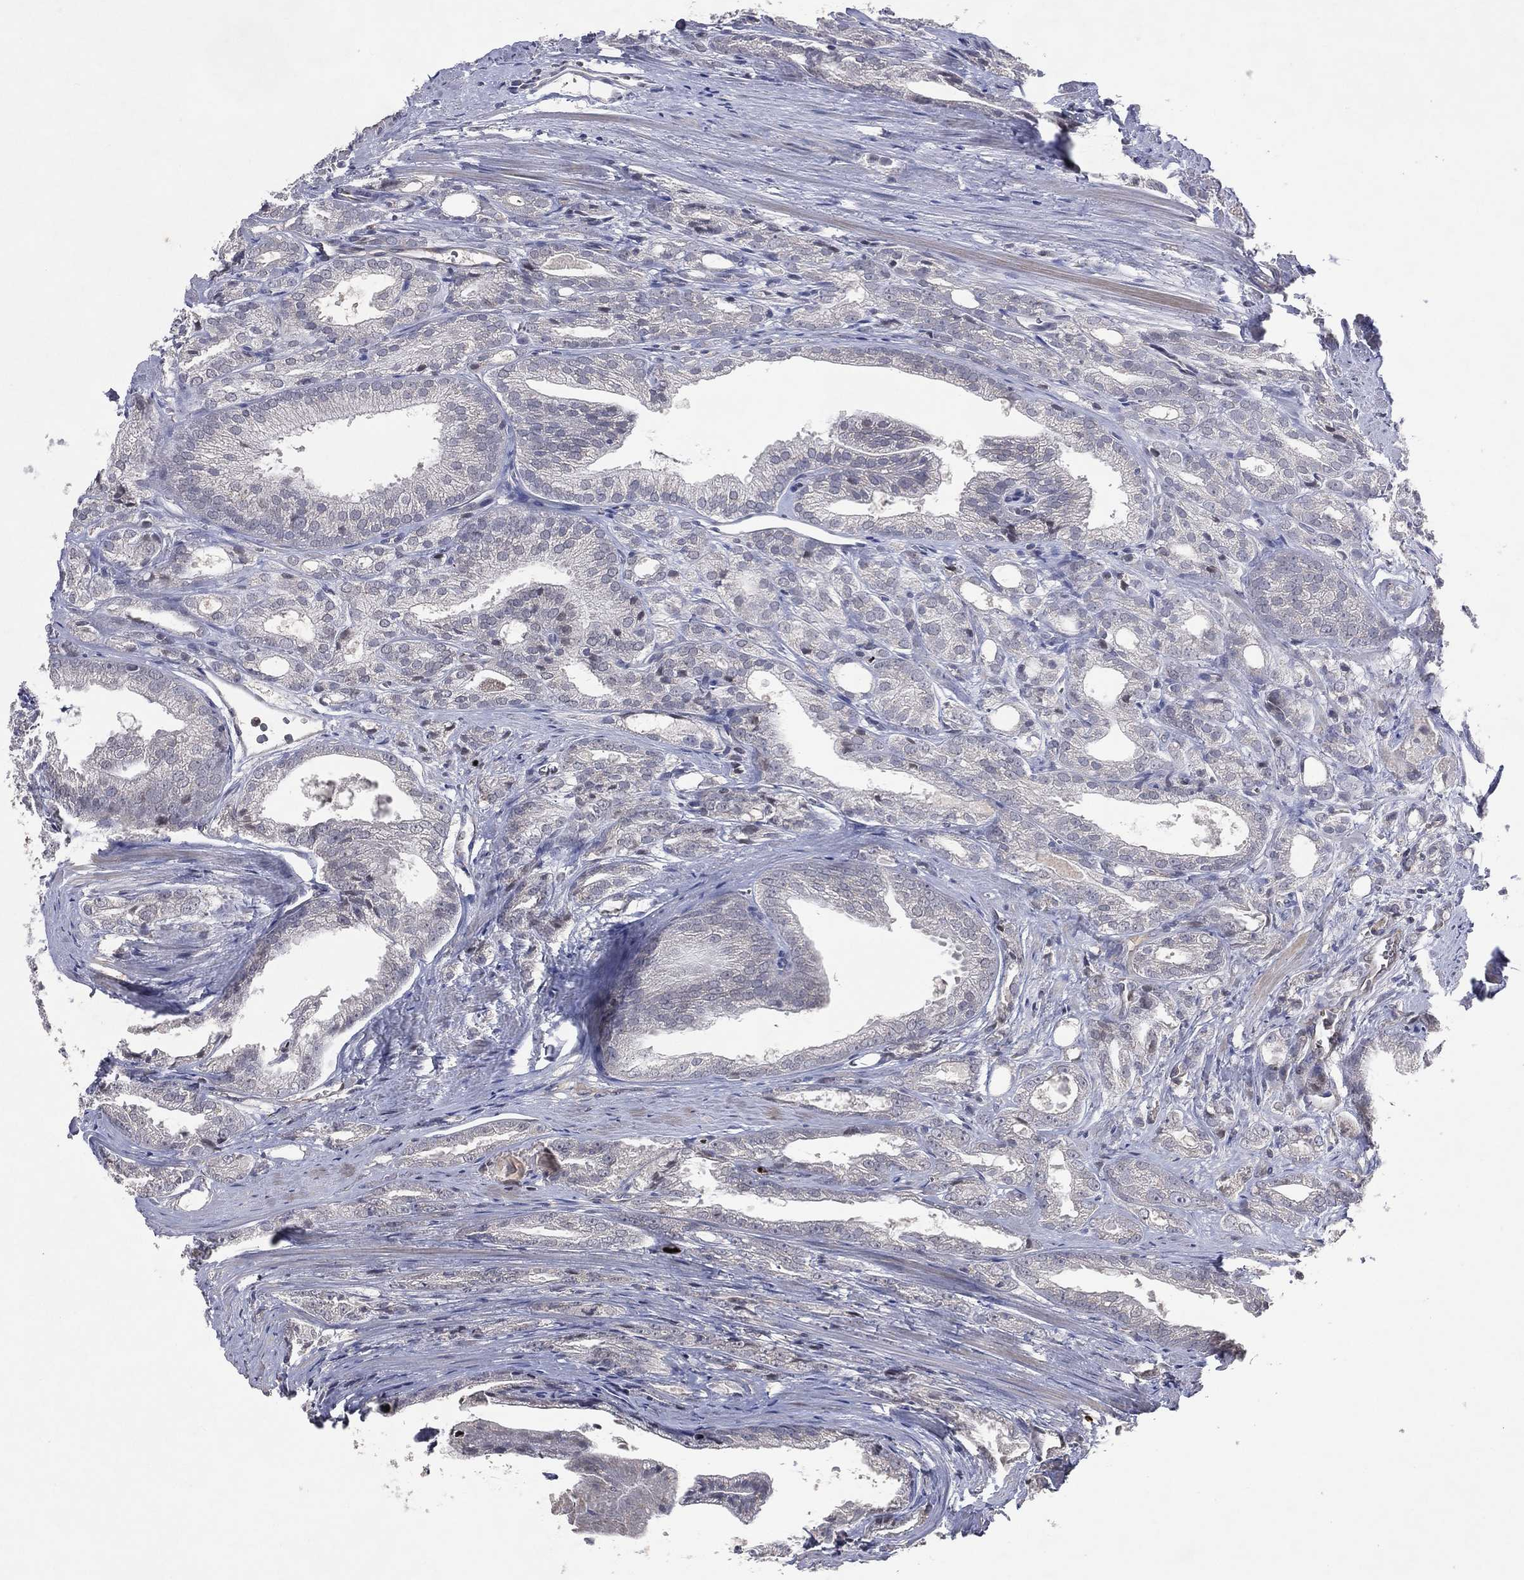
{"staining": {"intensity": "negative", "quantity": "none", "location": "none"}, "tissue": "prostate cancer", "cell_type": "Tumor cells", "image_type": "cancer", "snomed": [{"axis": "morphology", "description": "Adenocarcinoma, NOS"}, {"axis": "morphology", "description": "Adenocarcinoma, High grade"}, {"axis": "topography", "description": "Prostate"}], "caption": "Prostate cancer stained for a protein using IHC demonstrates no staining tumor cells.", "gene": "DNAH7", "patient": {"sex": "male", "age": 70}}